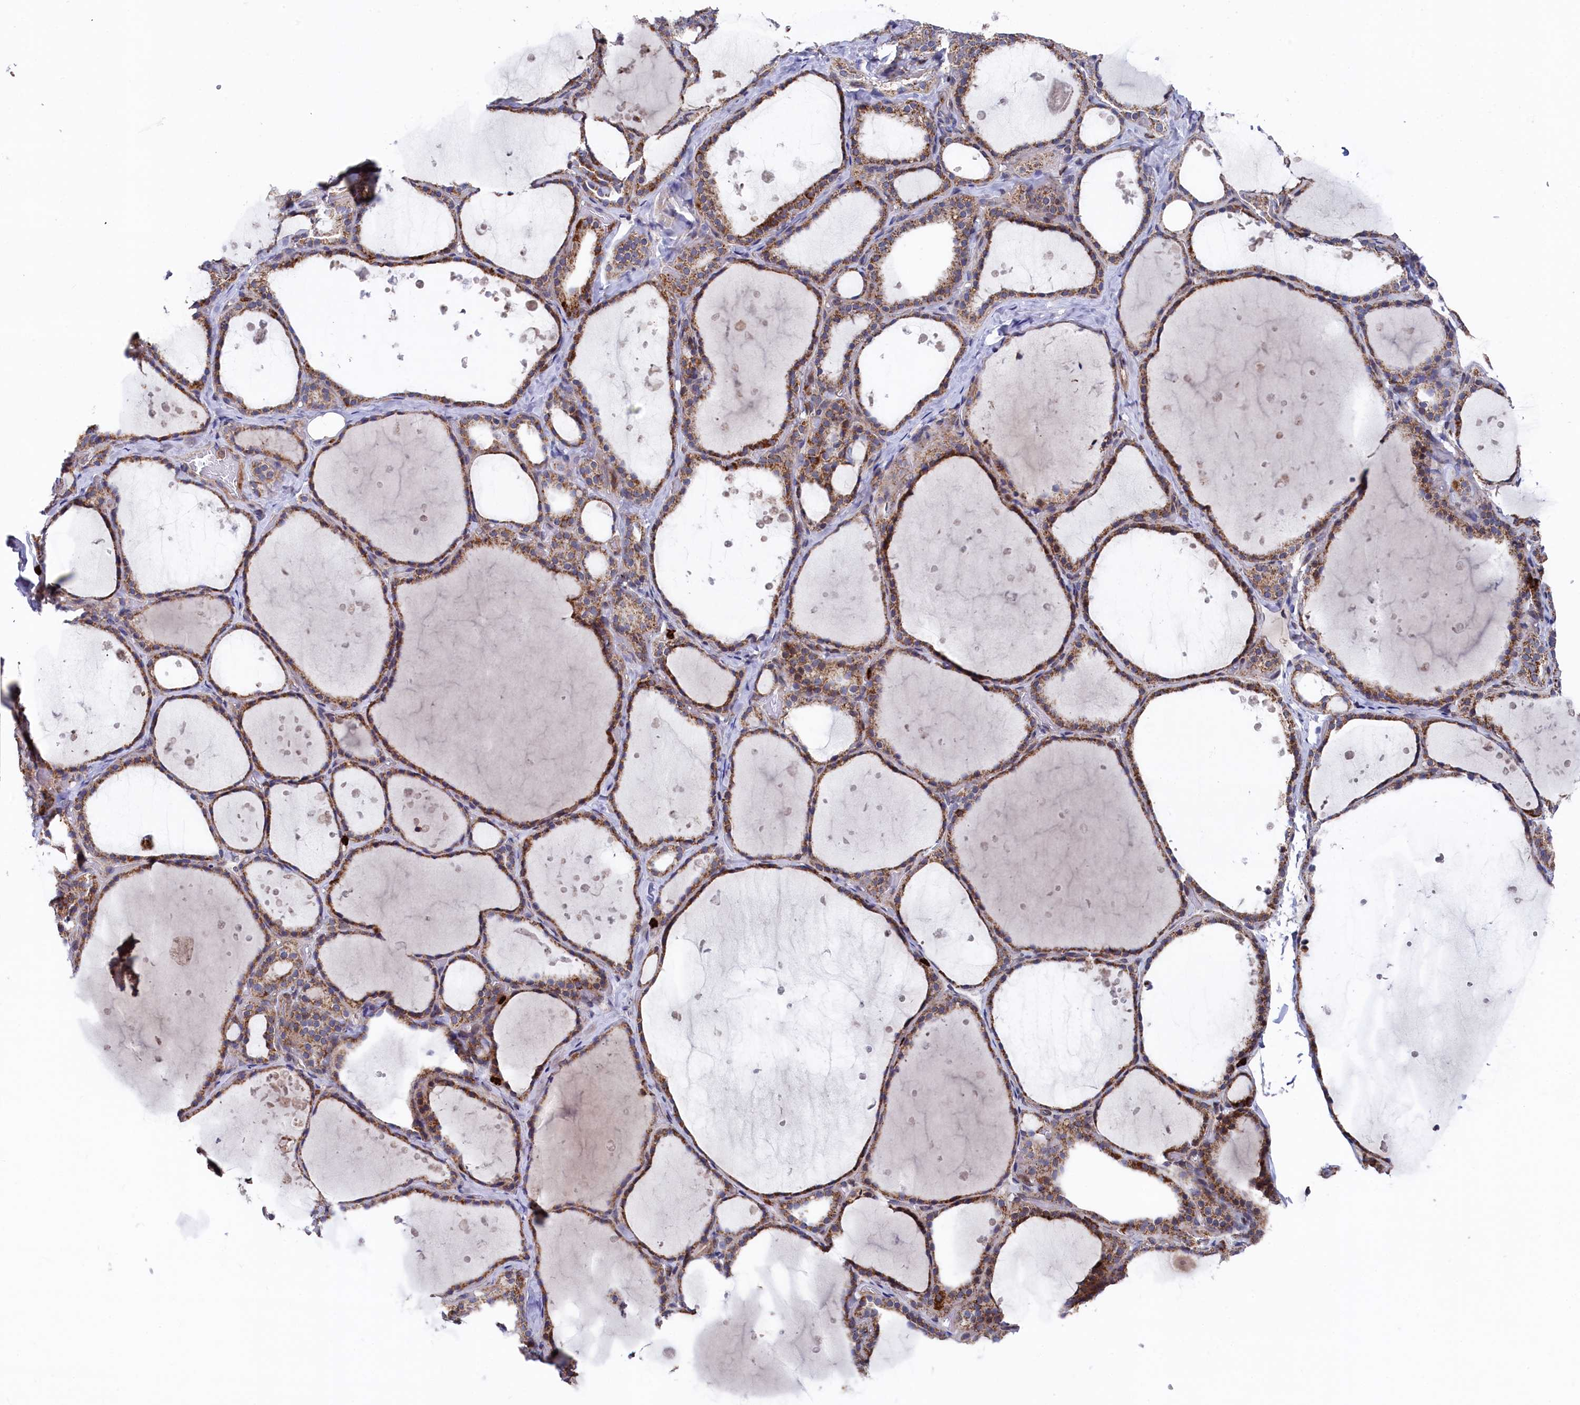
{"staining": {"intensity": "moderate", "quantity": ">75%", "location": "cytoplasmic/membranous"}, "tissue": "thyroid gland", "cell_type": "Glandular cells", "image_type": "normal", "snomed": [{"axis": "morphology", "description": "Normal tissue, NOS"}, {"axis": "topography", "description": "Thyroid gland"}], "caption": "A brown stain highlights moderate cytoplasmic/membranous staining of a protein in glandular cells of normal thyroid gland. (brown staining indicates protein expression, while blue staining denotes nuclei).", "gene": "CHCHD1", "patient": {"sex": "female", "age": 44}}